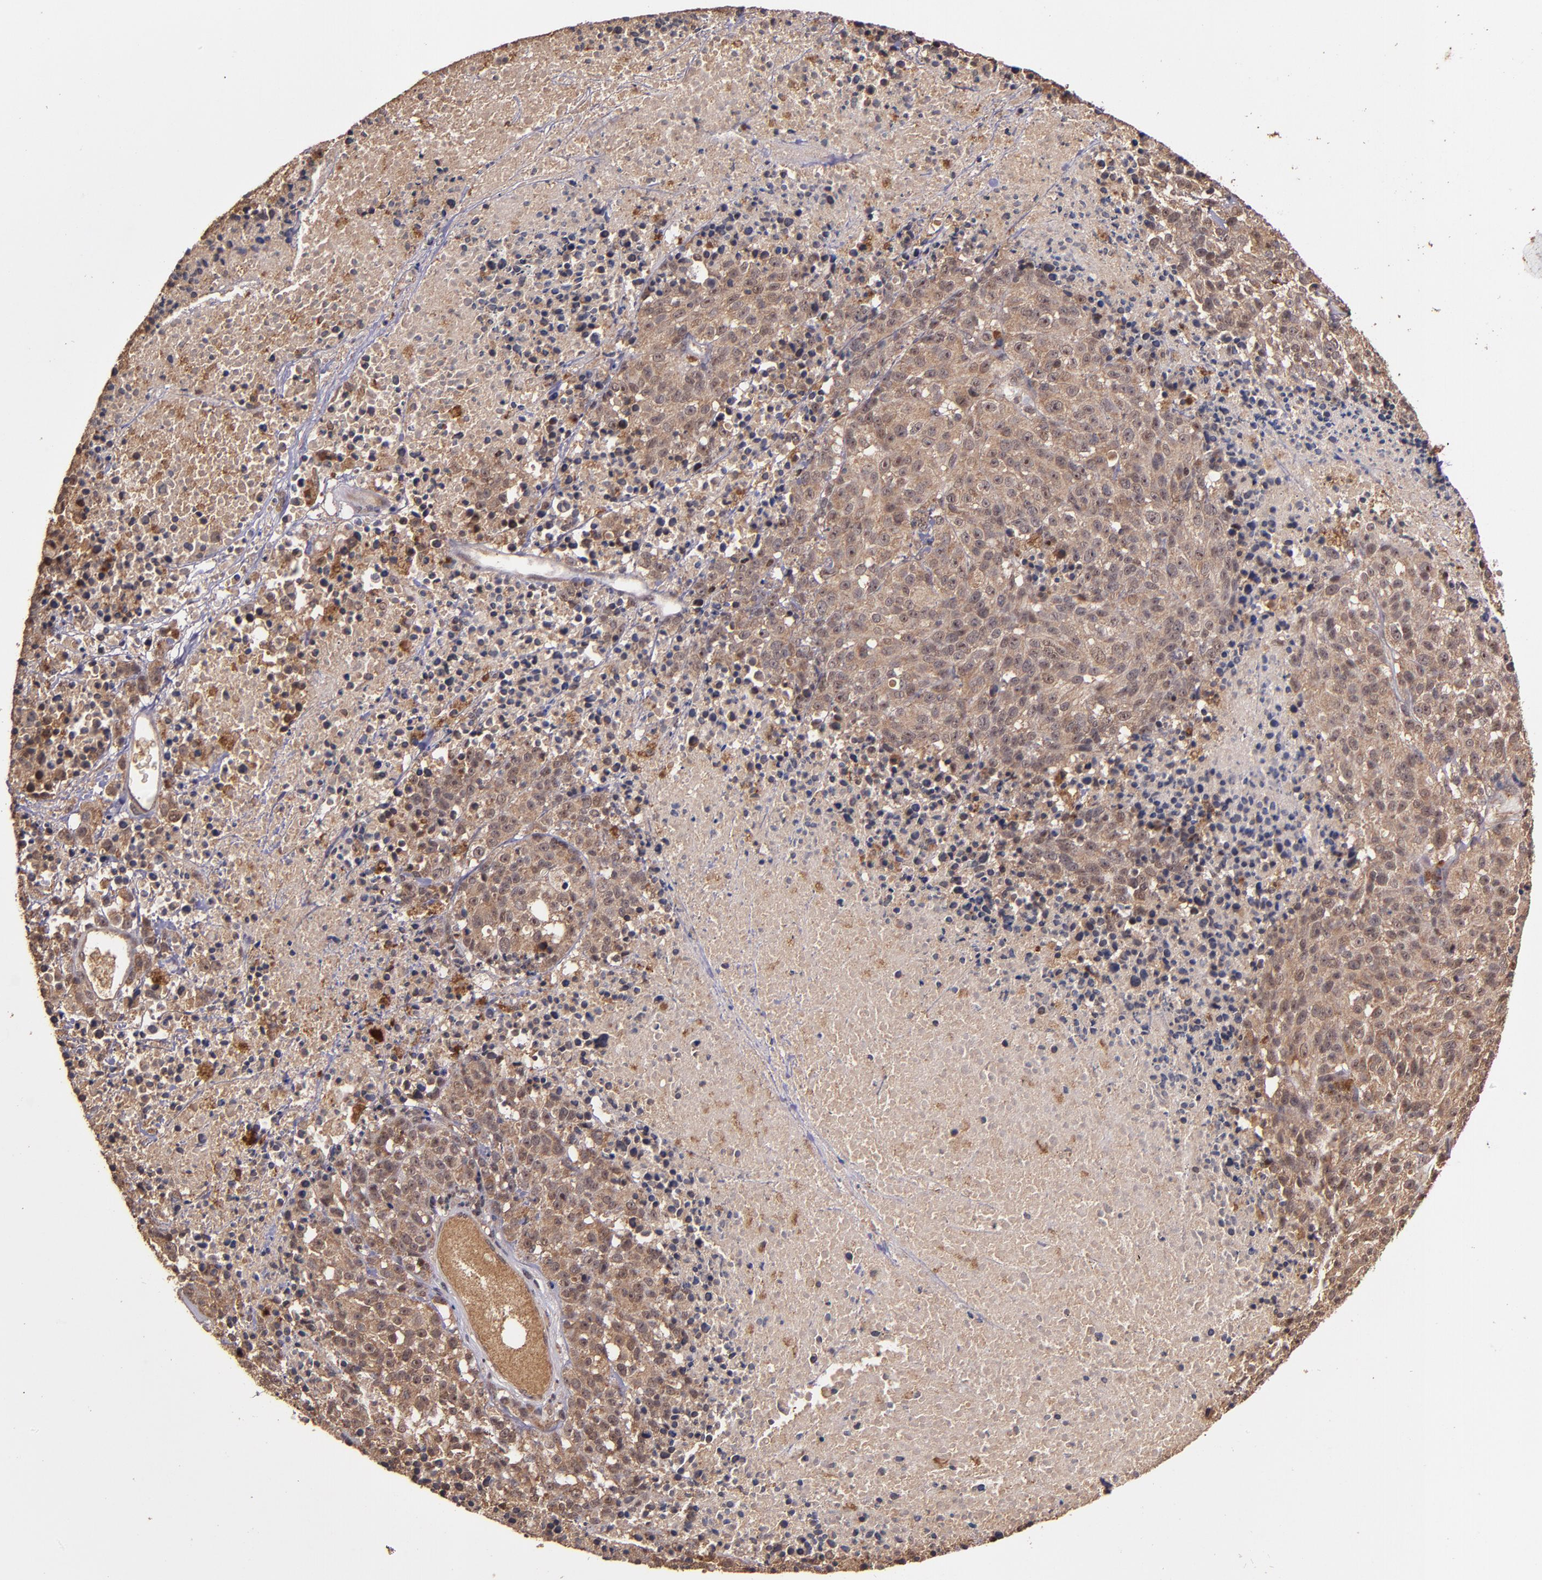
{"staining": {"intensity": "moderate", "quantity": ">75%", "location": "cytoplasmic/membranous"}, "tissue": "melanoma", "cell_type": "Tumor cells", "image_type": "cancer", "snomed": [{"axis": "morphology", "description": "Malignant melanoma, Metastatic site"}, {"axis": "topography", "description": "Cerebral cortex"}], "caption": "A photomicrograph of human malignant melanoma (metastatic site) stained for a protein demonstrates moderate cytoplasmic/membranous brown staining in tumor cells.", "gene": "RIOK3", "patient": {"sex": "female", "age": 52}}